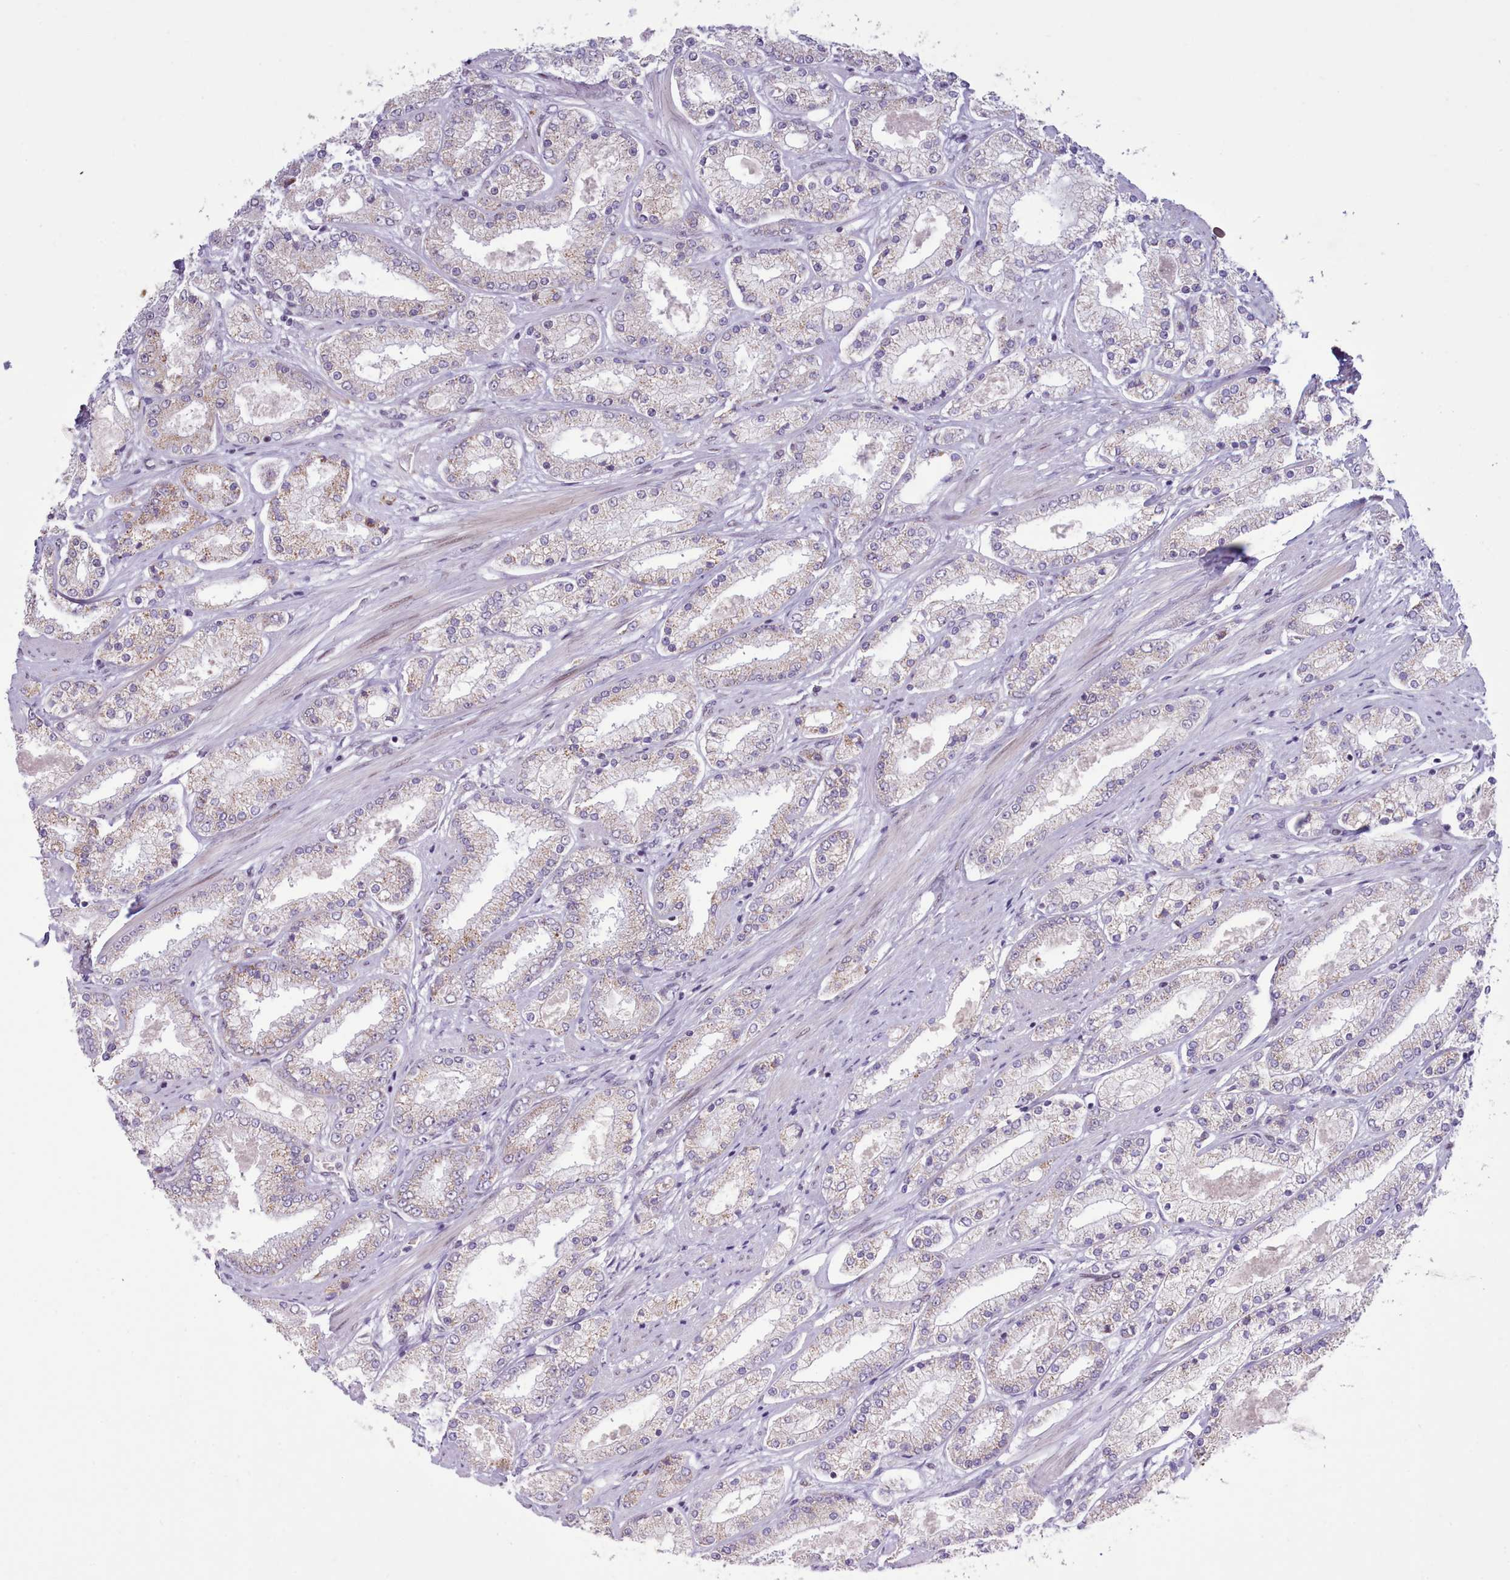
{"staining": {"intensity": "weak", "quantity": "<25%", "location": "cytoplasmic/membranous"}, "tissue": "prostate cancer", "cell_type": "Tumor cells", "image_type": "cancer", "snomed": [{"axis": "morphology", "description": "Adenocarcinoma, High grade"}, {"axis": "topography", "description": "Prostate"}], "caption": "This photomicrograph is of prostate cancer (high-grade adenocarcinoma) stained with immunohistochemistry to label a protein in brown with the nuclei are counter-stained blue. There is no expression in tumor cells.", "gene": "RFX1", "patient": {"sex": "male", "age": 69}}